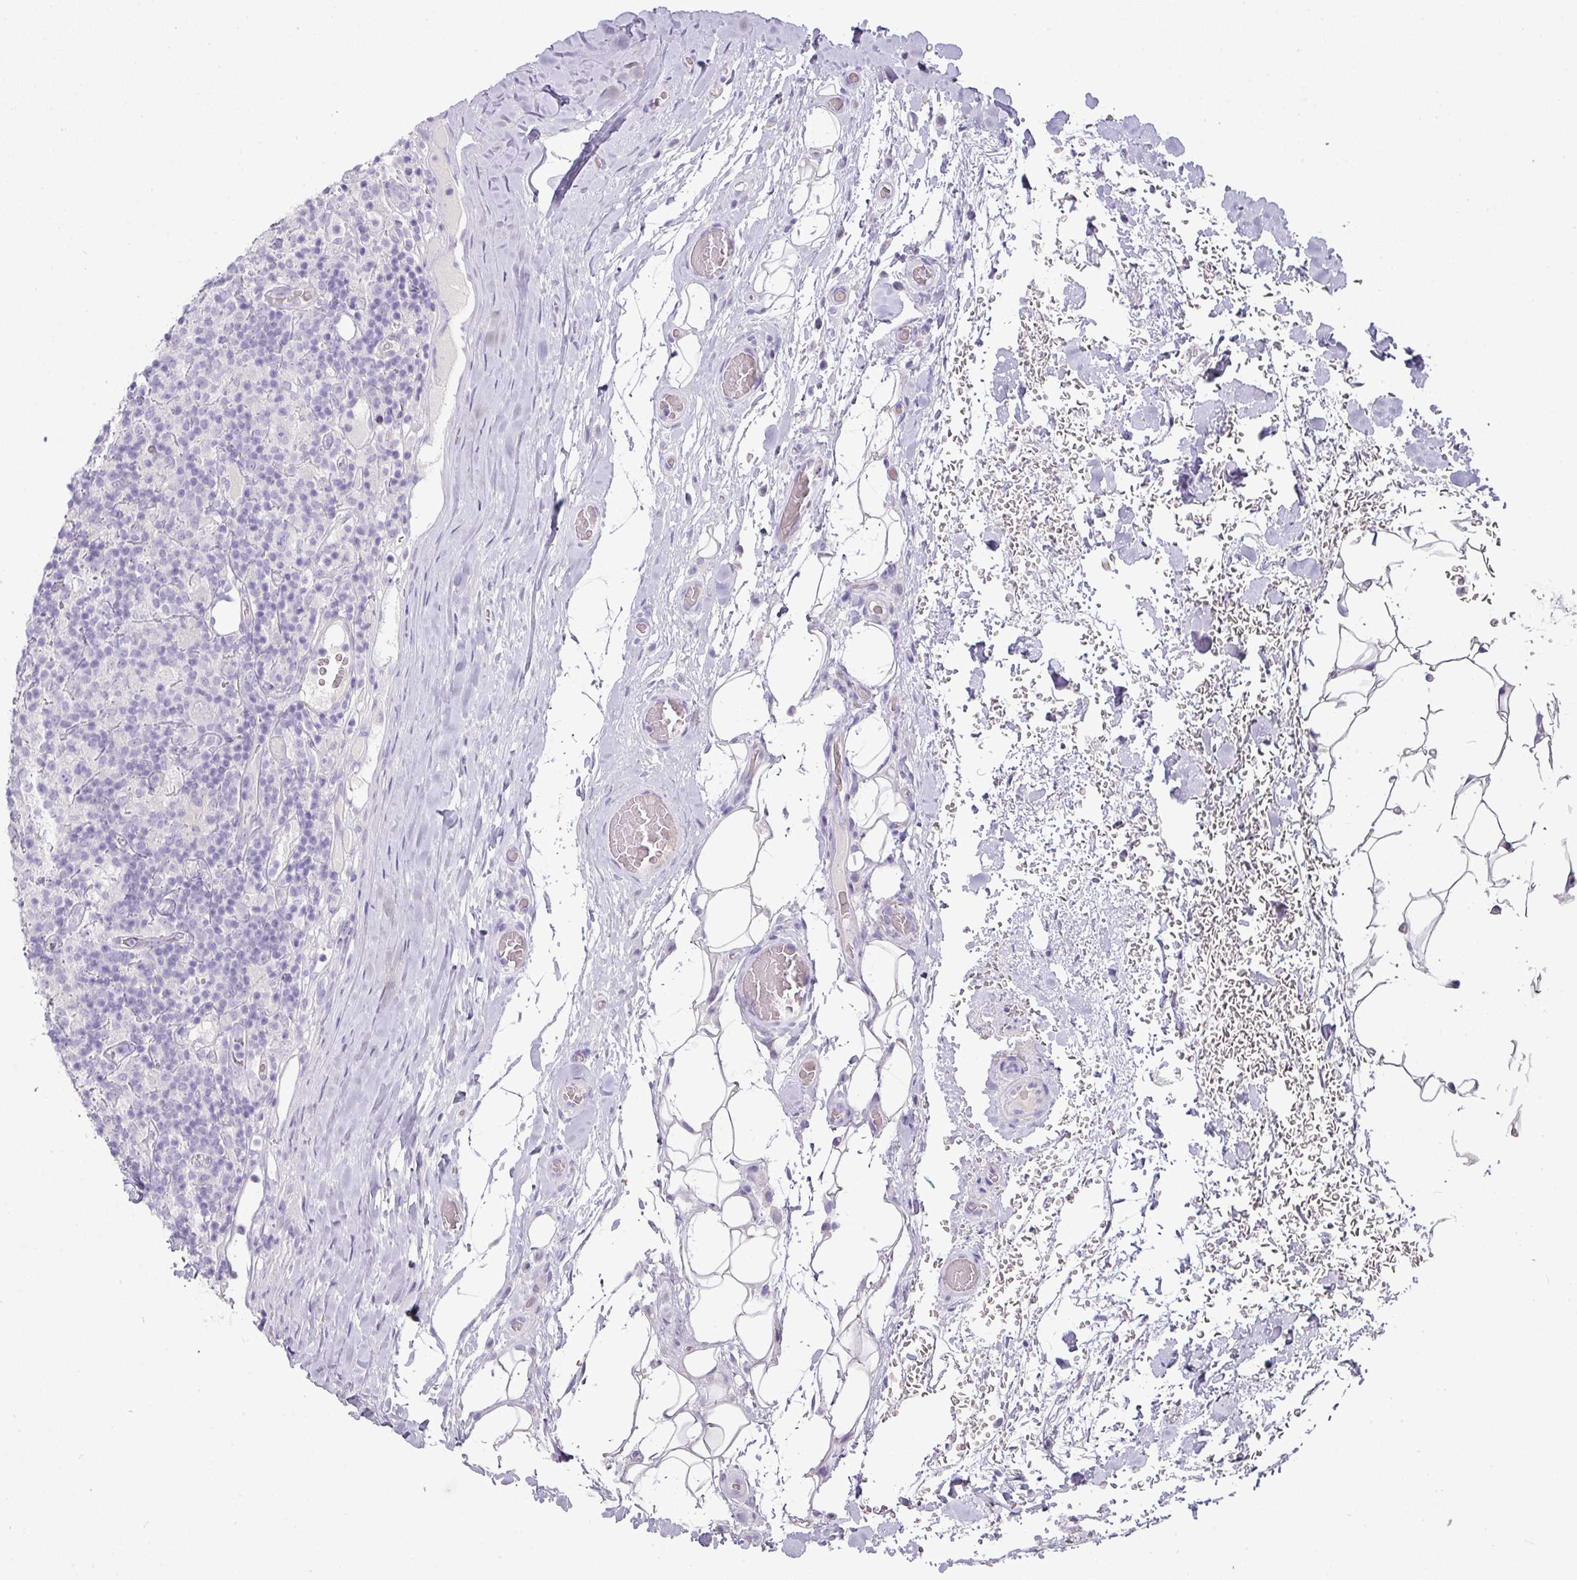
{"staining": {"intensity": "negative", "quantity": "none", "location": "none"}, "tissue": "lymphoma", "cell_type": "Tumor cells", "image_type": "cancer", "snomed": [{"axis": "morphology", "description": "Hodgkin's disease, NOS"}, {"axis": "topography", "description": "Lymph node"}], "caption": "A high-resolution image shows immunohistochemistry staining of Hodgkin's disease, which demonstrates no significant expression in tumor cells. Brightfield microscopy of IHC stained with DAB (brown) and hematoxylin (blue), captured at high magnification.", "gene": "OR52N1", "patient": {"sex": "male", "age": 70}}